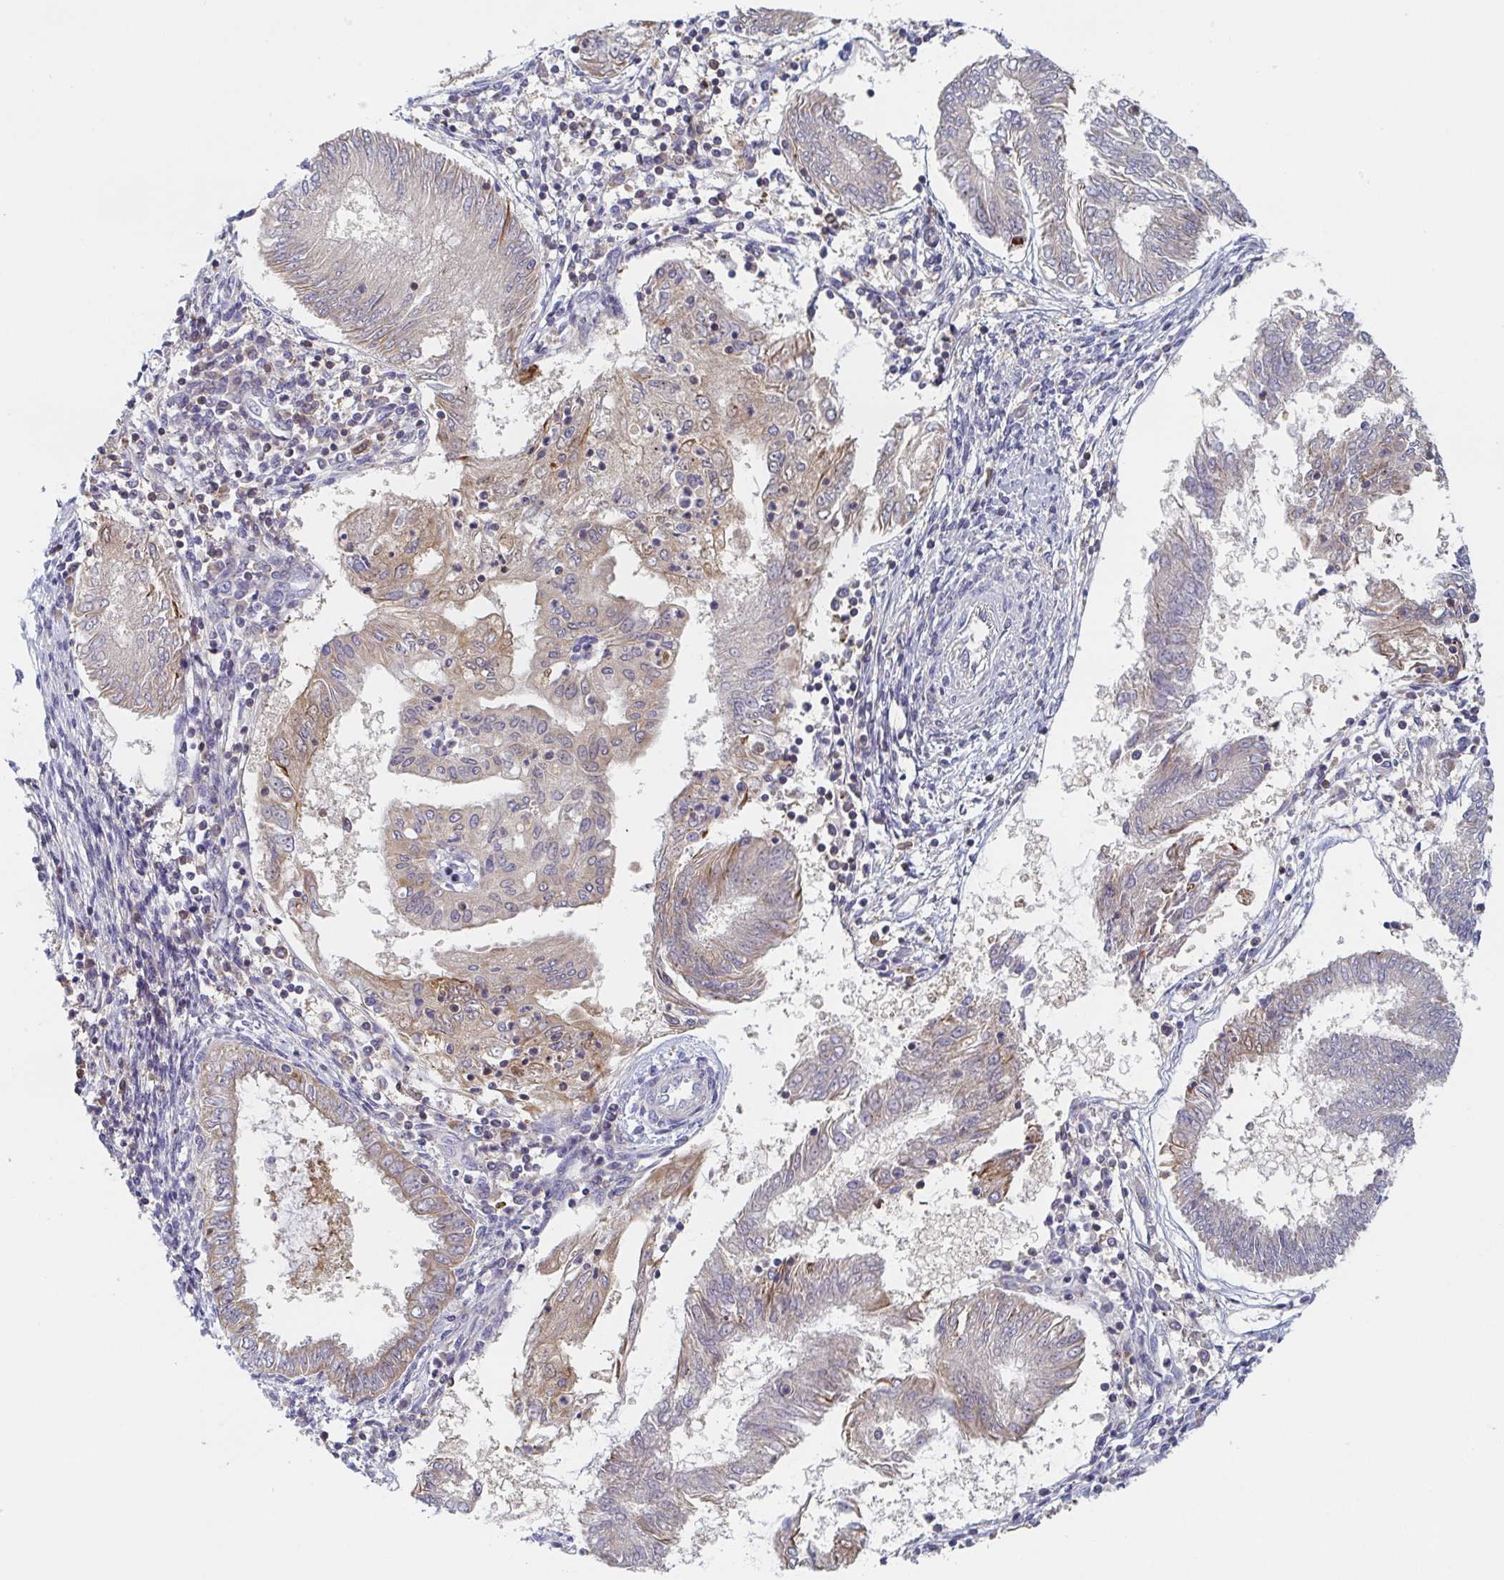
{"staining": {"intensity": "moderate", "quantity": "<25%", "location": "cytoplasmic/membranous"}, "tissue": "endometrial cancer", "cell_type": "Tumor cells", "image_type": "cancer", "snomed": [{"axis": "morphology", "description": "Adenocarcinoma, NOS"}, {"axis": "topography", "description": "Endometrium"}], "caption": "The image reveals staining of endometrial adenocarcinoma, revealing moderate cytoplasmic/membranous protein positivity (brown color) within tumor cells.", "gene": "TUFT1", "patient": {"sex": "female", "age": 68}}